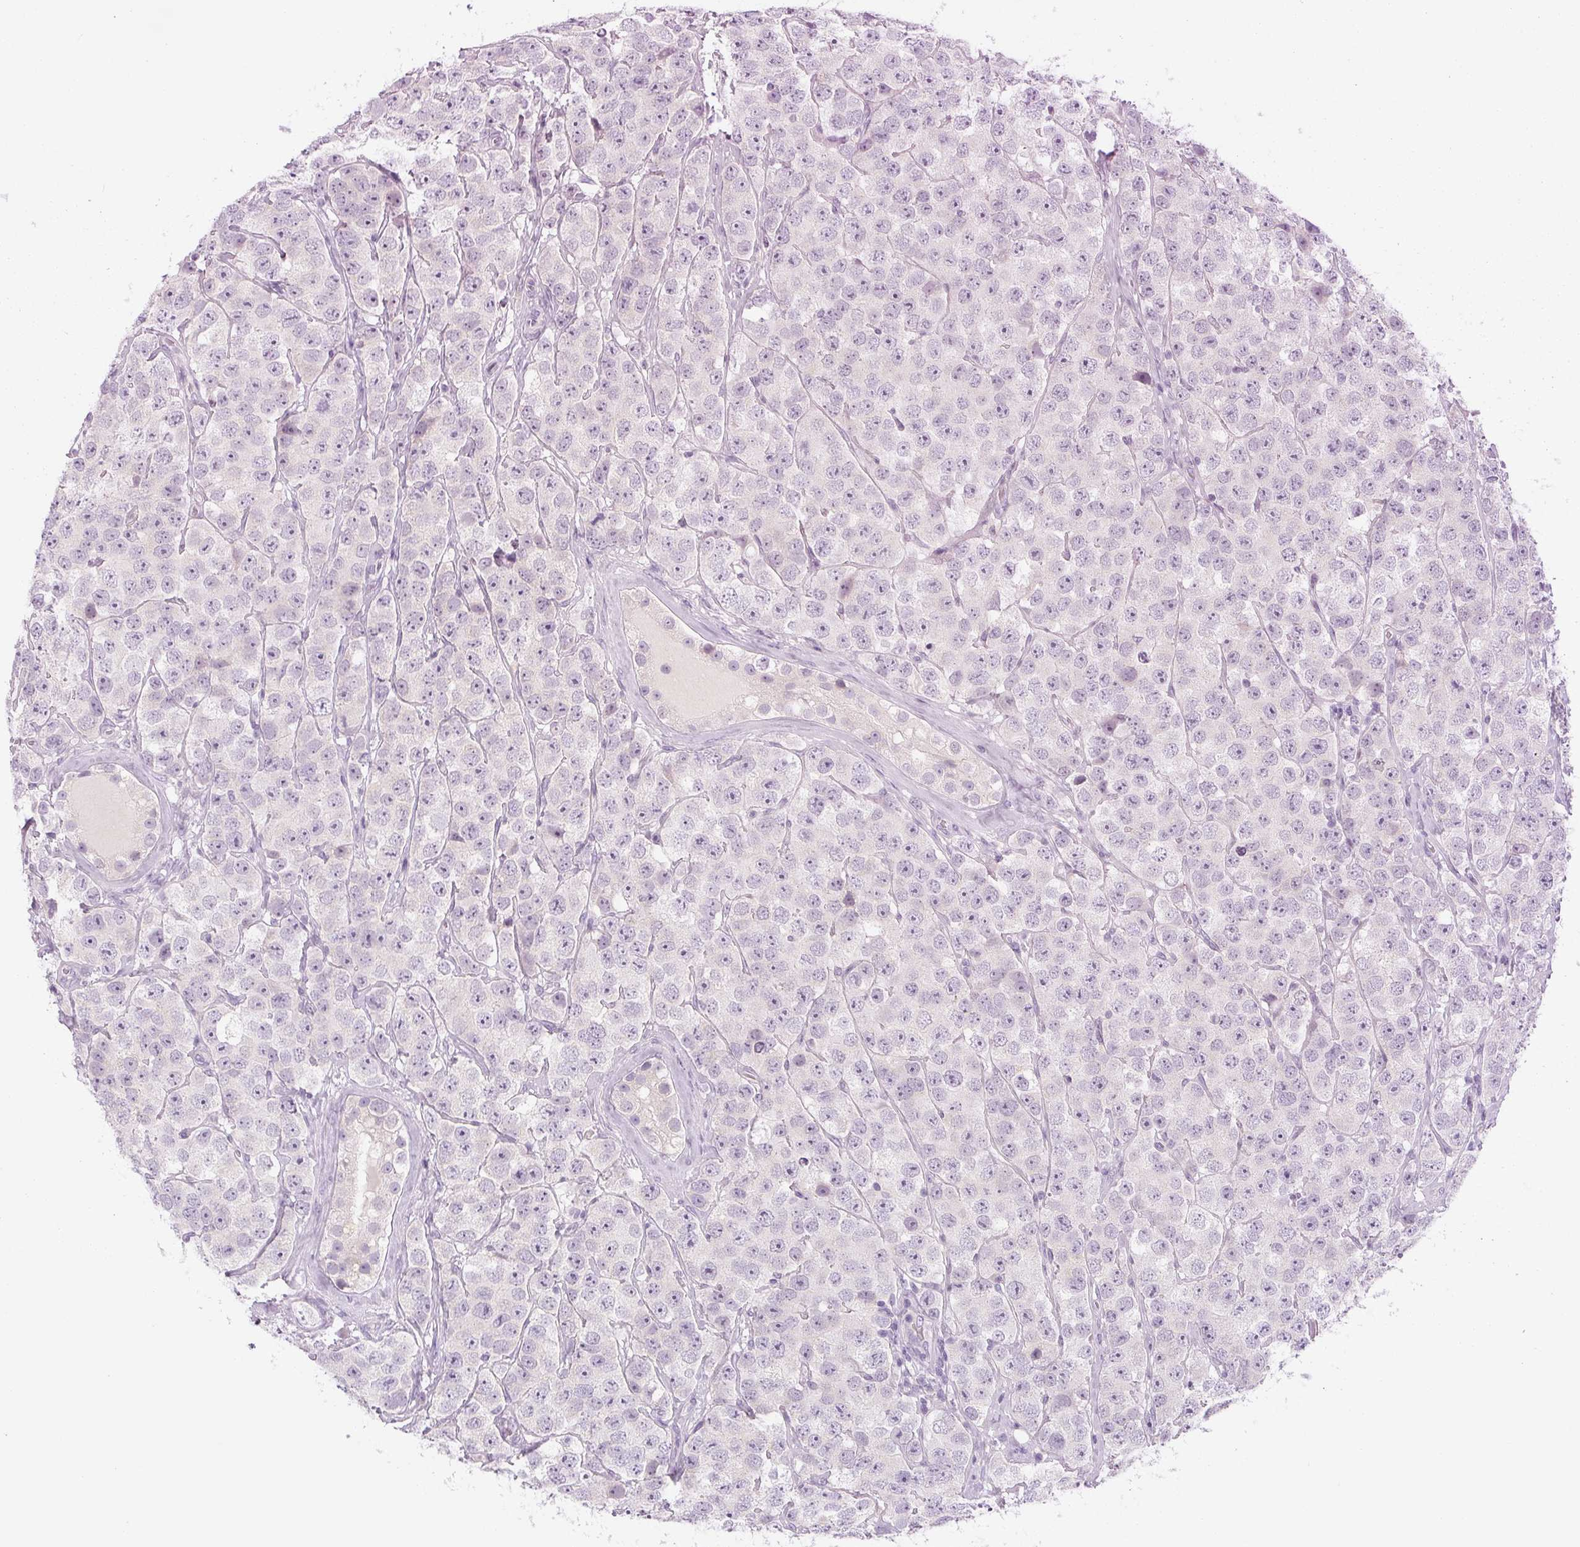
{"staining": {"intensity": "negative", "quantity": "none", "location": "none"}, "tissue": "testis cancer", "cell_type": "Tumor cells", "image_type": "cancer", "snomed": [{"axis": "morphology", "description": "Seminoma, NOS"}, {"axis": "topography", "description": "Testis"}], "caption": "There is no significant staining in tumor cells of testis cancer.", "gene": "YIF1B", "patient": {"sex": "male", "age": 28}}